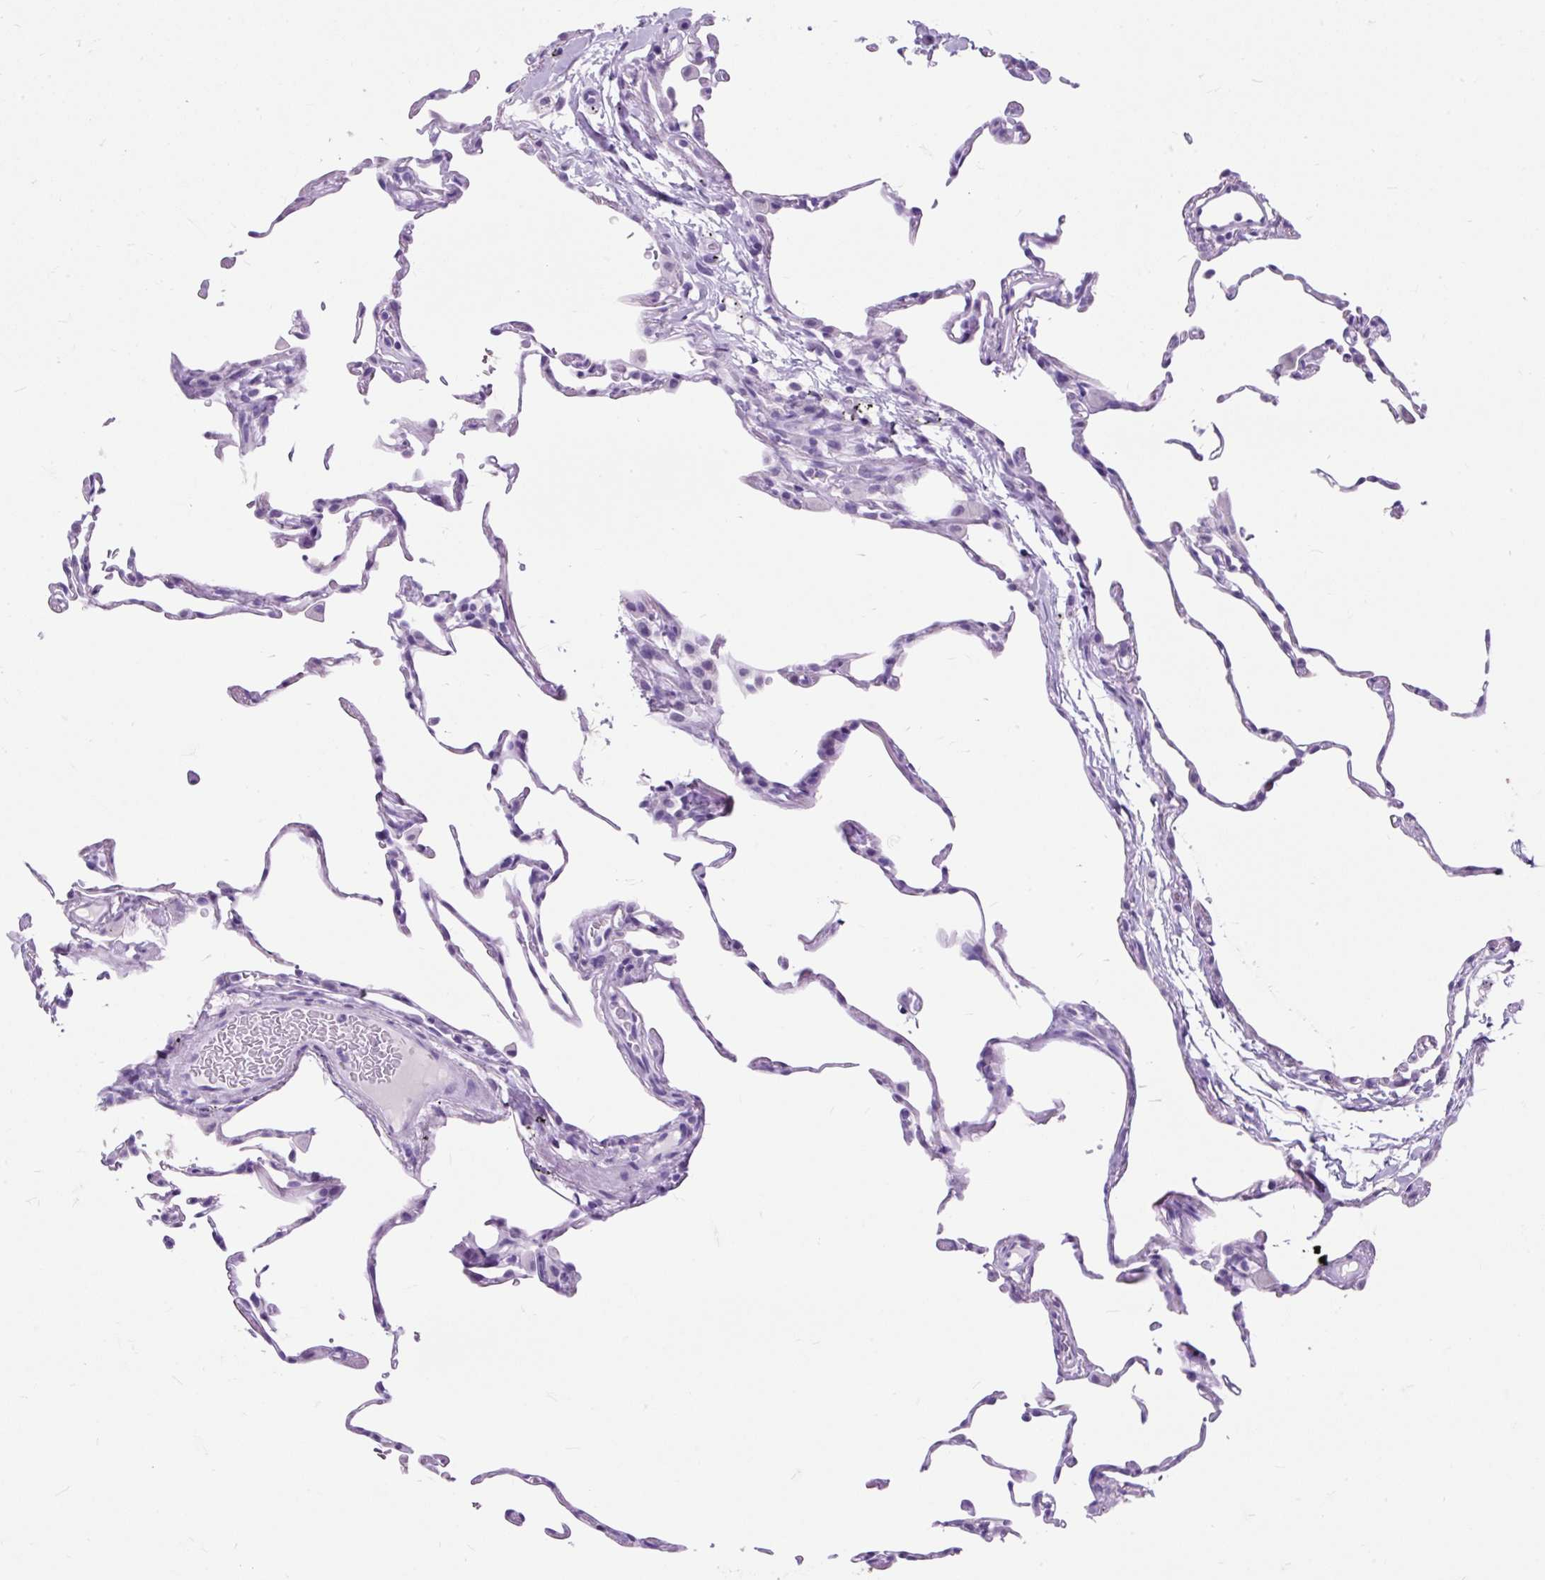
{"staining": {"intensity": "negative", "quantity": "none", "location": "none"}, "tissue": "lung", "cell_type": "Alveolar cells", "image_type": "normal", "snomed": [{"axis": "morphology", "description": "Normal tissue, NOS"}, {"axis": "topography", "description": "Lung"}], "caption": "Lung was stained to show a protein in brown. There is no significant staining in alveolar cells. (IHC, brightfield microscopy, high magnification).", "gene": "SCGB1A1", "patient": {"sex": "female", "age": 57}}